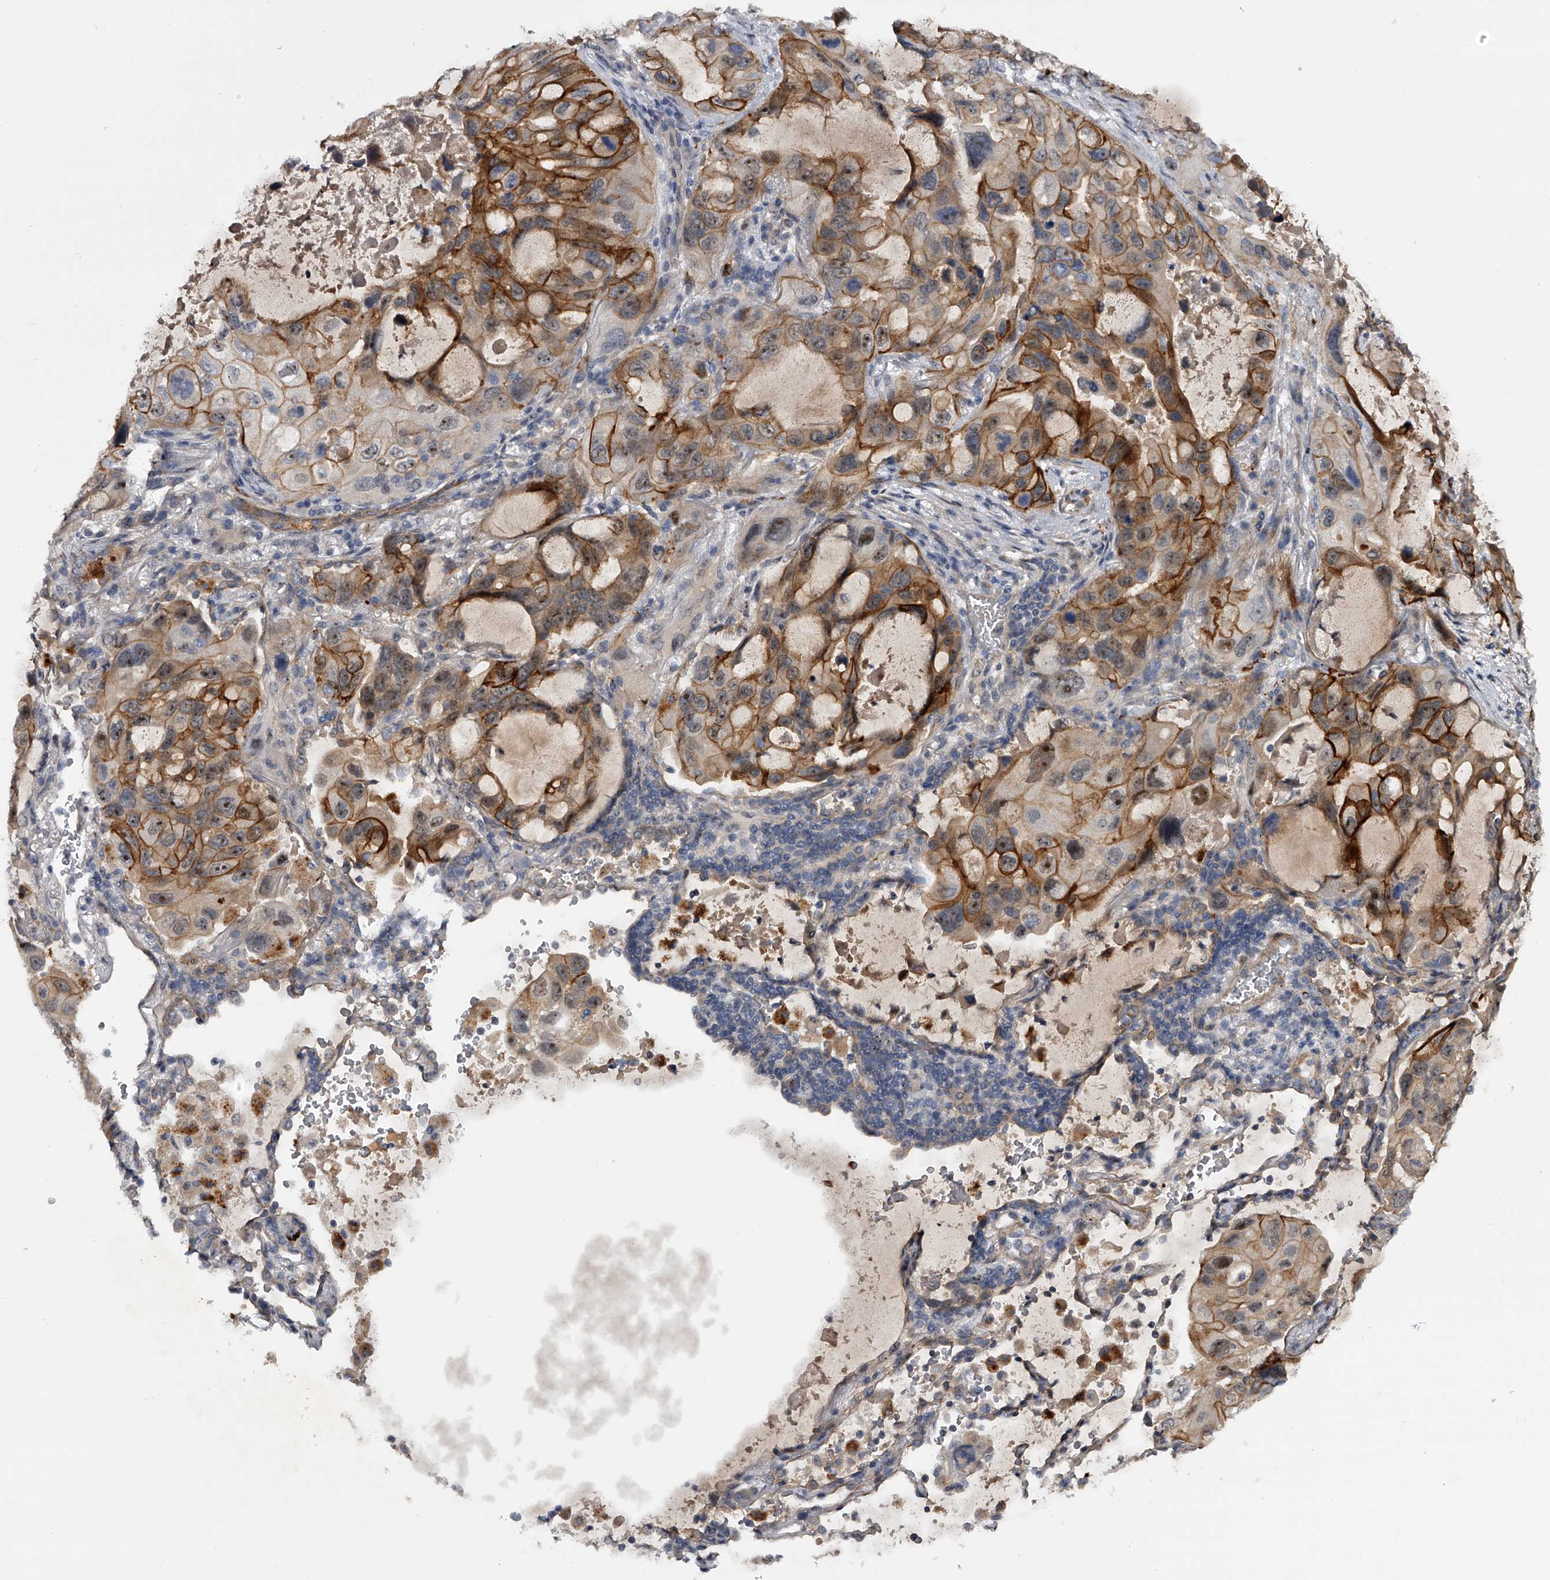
{"staining": {"intensity": "moderate", "quantity": "25%-75%", "location": "cytoplasmic/membranous,nuclear"}, "tissue": "lung cancer", "cell_type": "Tumor cells", "image_type": "cancer", "snomed": [{"axis": "morphology", "description": "Squamous cell carcinoma, NOS"}, {"axis": "topography", "description": "Lung"}], "caption": "Human lung squamous cell carcinoma stained with a brown dye displays moderate cytoplasmic/membranous and nuclear positive staining in approximately 25%-75% of tumor cells.", "gene": "MDN1", "patient": {"sex": "female", "age": 73}}